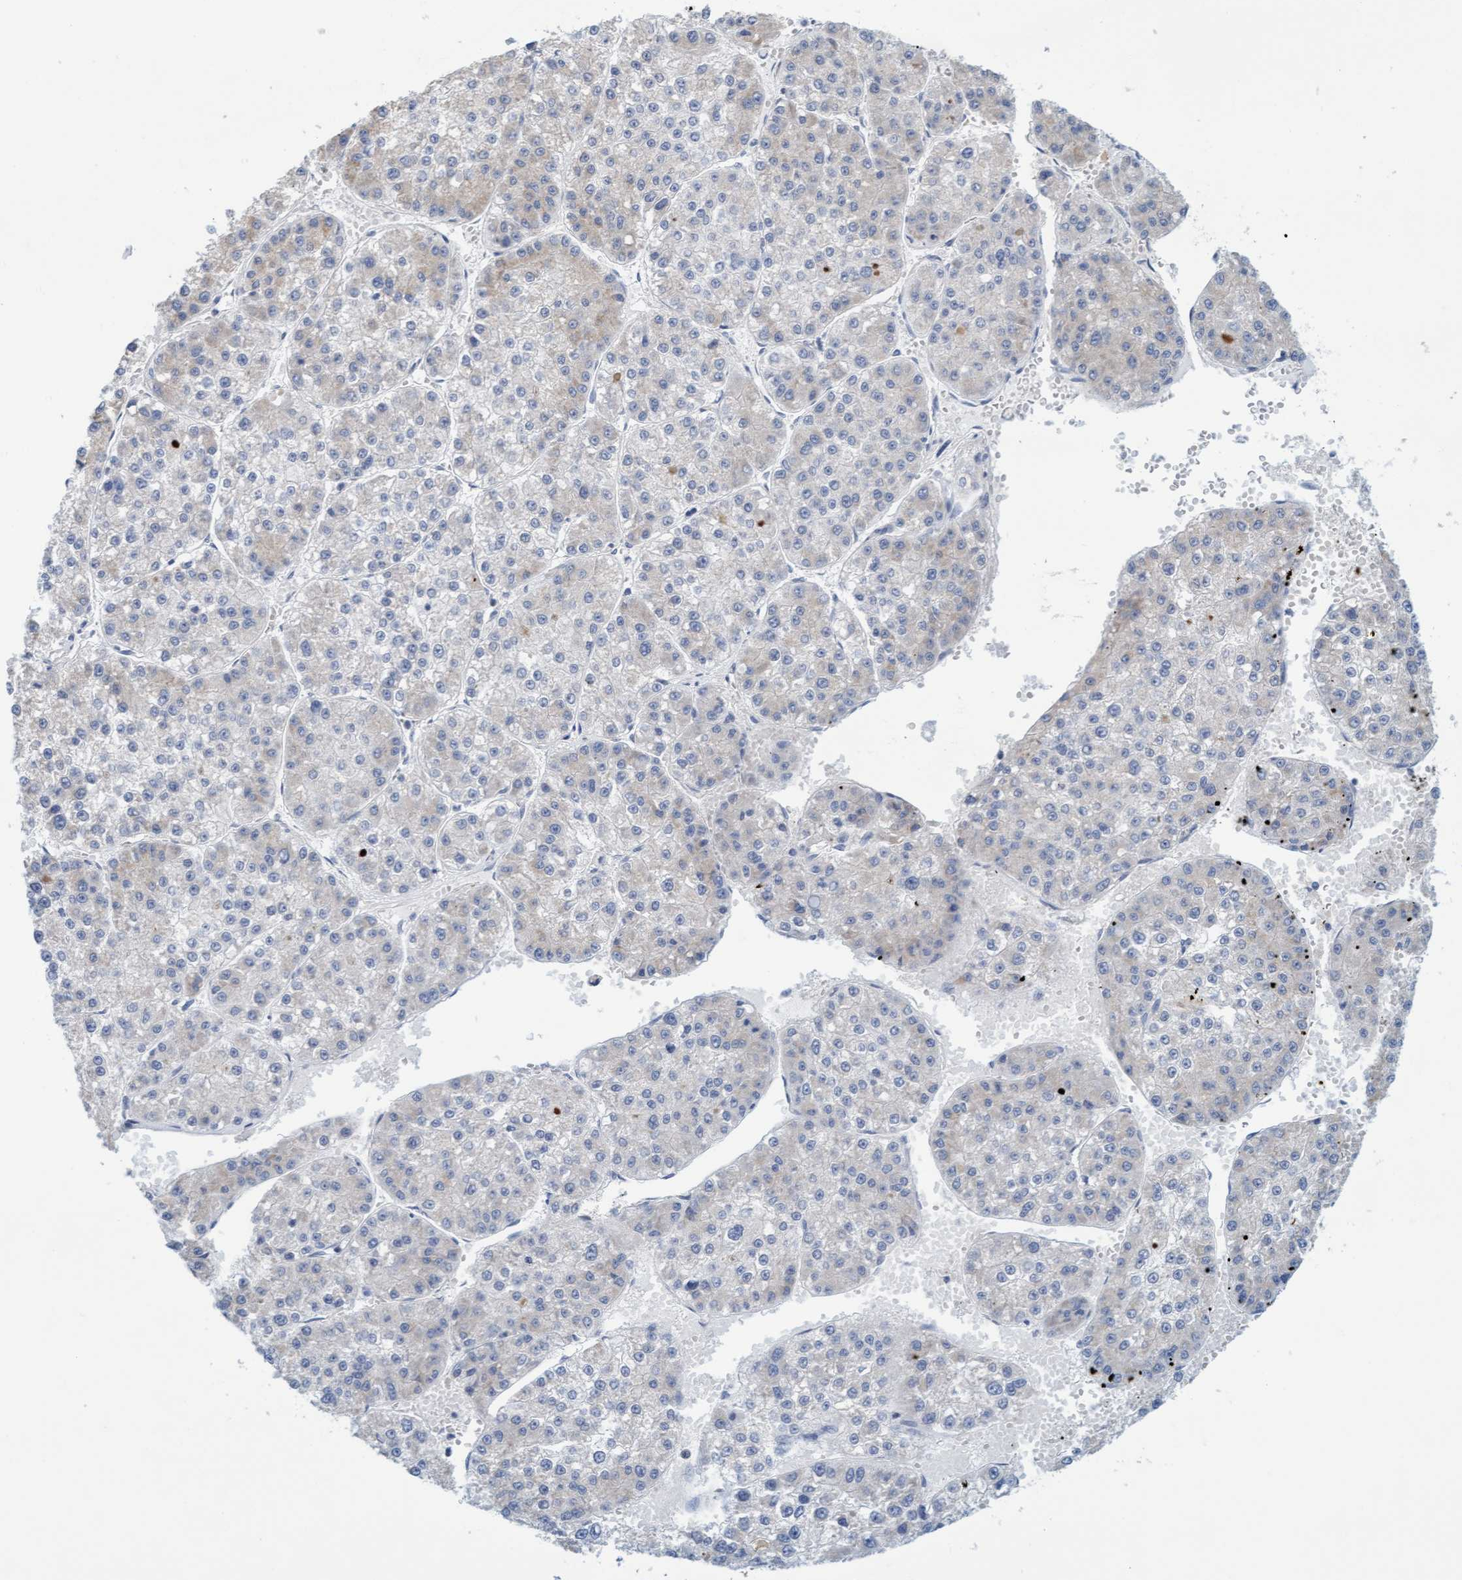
{"staining": {"intensity": "negative", "quantity": "none", "location": "none"}, "tissue": "liver cancer", "cell_type": "Tumor cells", "image_type": "cancer", "snomed": [{"axis": "morphology", "description": "Carcinoma, Hepatocellular, NOS"}, {"axis": "topography", "description": "Liver"}], "caption": "This histopathology image is of liver cancer stained with IHC to label a protein in brown with the nuclei are counter-stained blue. There is no staining in tumor cells.", "gene": "SLC28A3", "patient": {"sex": "female", "age": 73}}